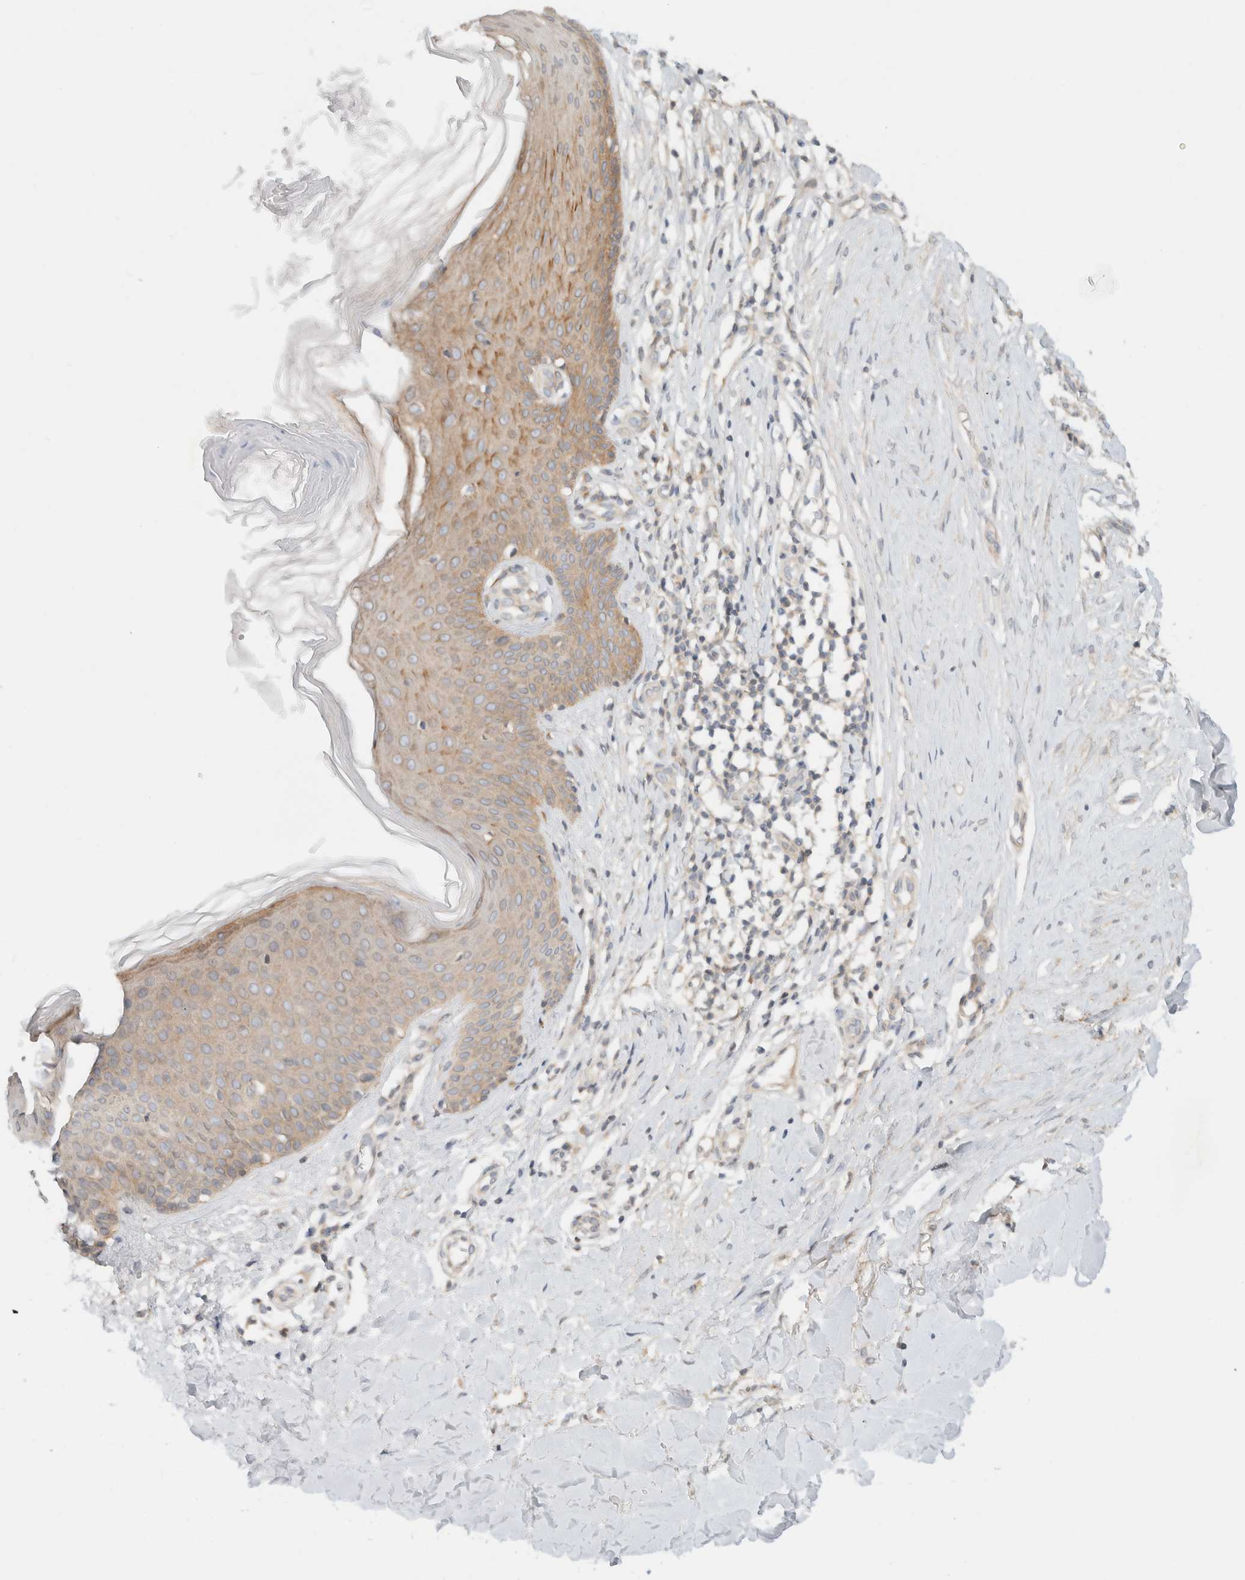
{"staining": {"intensity": "weak", "quantity": "25%-75%", "location": "cytoplasmic/membranous"}, "tissue": "skin", "cell_type": "Fibroblasts", "image_type": "normal", "snomed": [{"axis": "morphology", "description": "Normal tissue, NOS"}, {"axis": "topography", "description": "Skin"}], "caption": "Protein positivity by IHC displays weak cytoplasmic/membranous expression in approximately 25%-75% of fibroblasts in benign skin. (DAB (3,3'-diaminobenzidine) IHC, brown staining for protein, blue staining for nuclei).", "gene": "MARK3", "patient": {"sex": "male", "age": 41}}